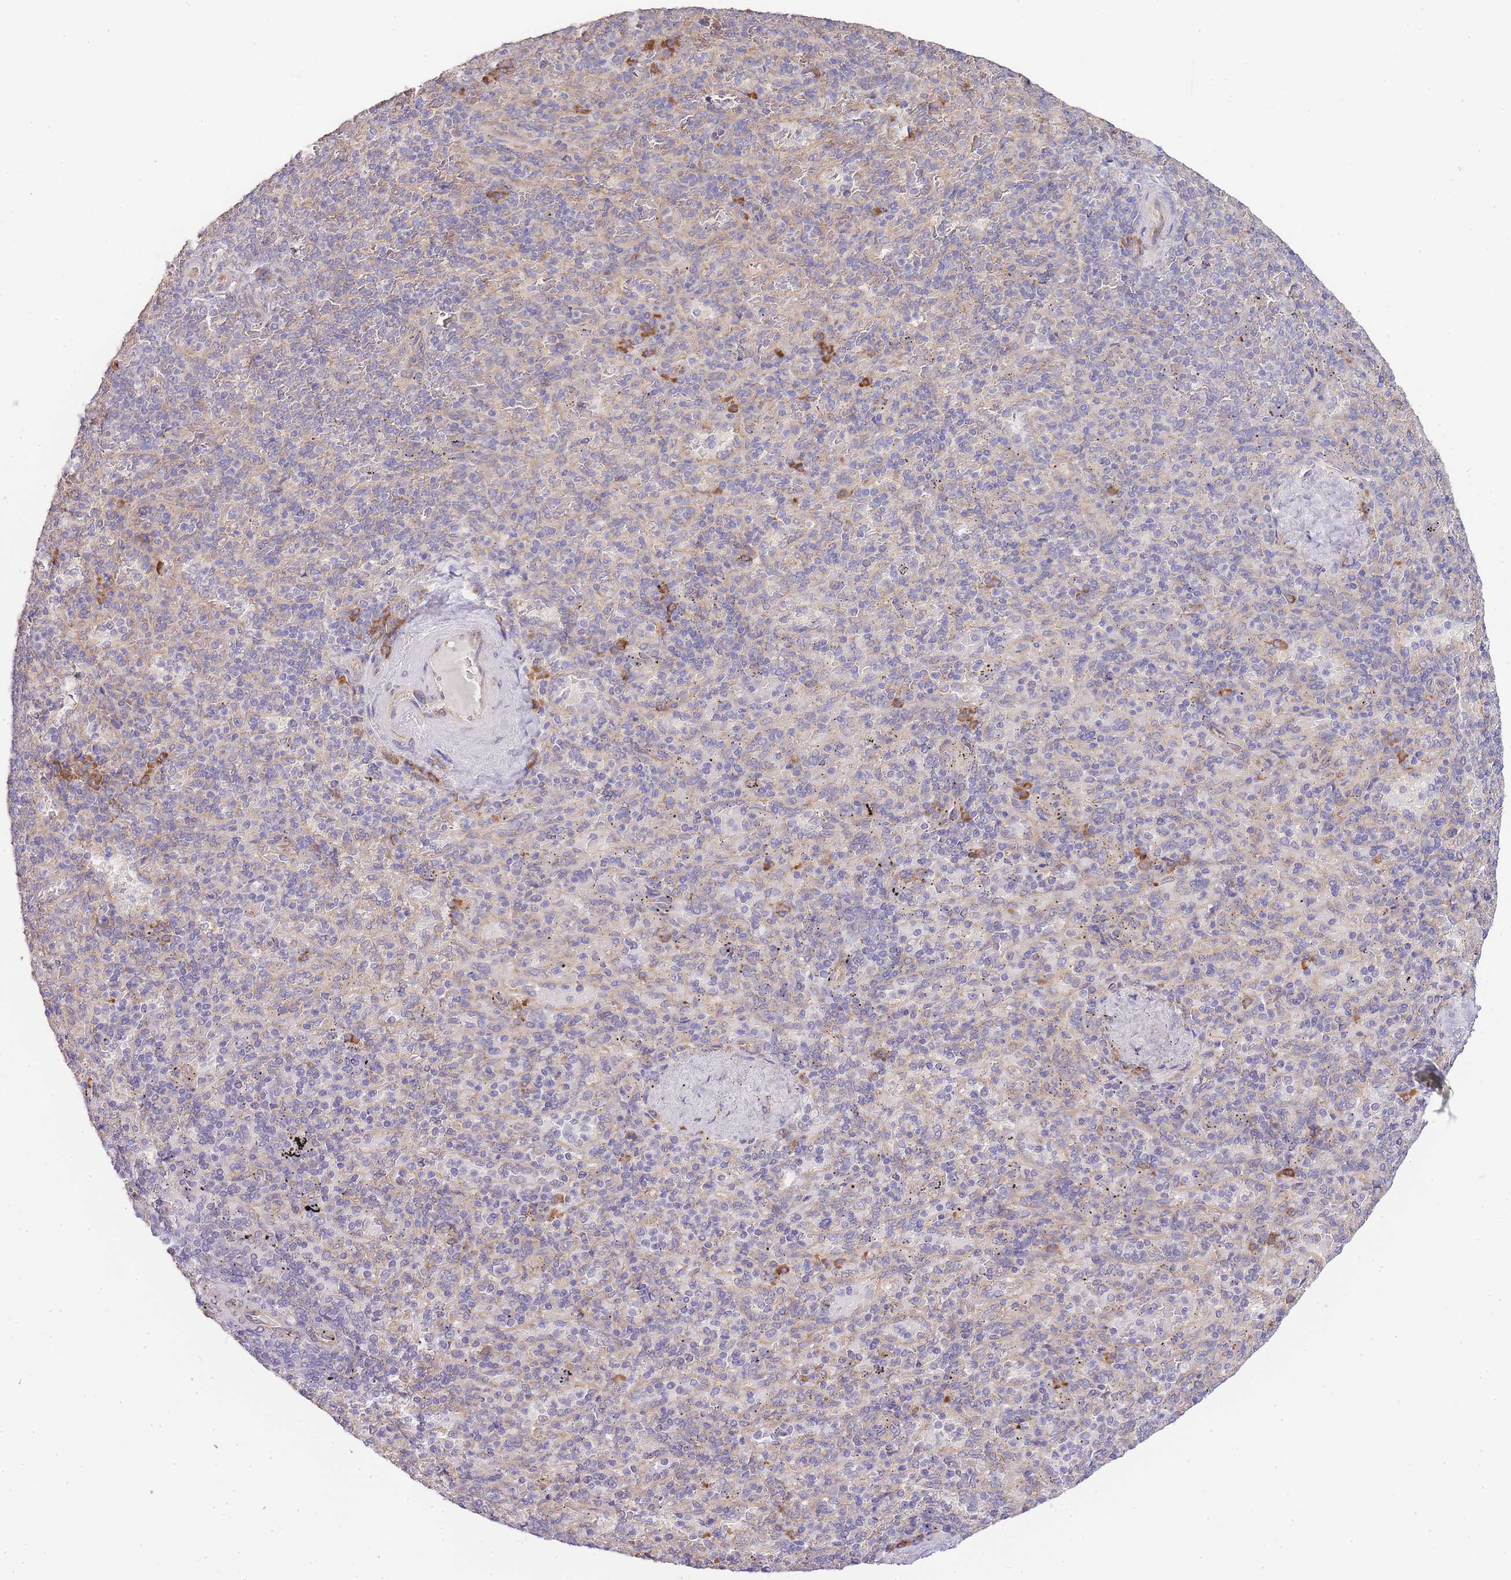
{"staining": {"intensity": "moderate", "quantity": "<25%", "location": "cytoplasmic/membranous"}, "tissue": "spleen", "cell_type": "Cells in red pulp", "image_type": "normal", "snomed": [{"axis": "morphology", "description": "Normal tissue, NOS"}, {"axis": "topography", "description": "Spleen"}], "caption": "Immunohistochemical staining of unremarkable human spleen demonstrates moderate cytoplasmic/membranous protein positivity in about <25% of cells in red pulp.", "gene": "BEX1", "patient": {"sex": "male", "age": 82}}